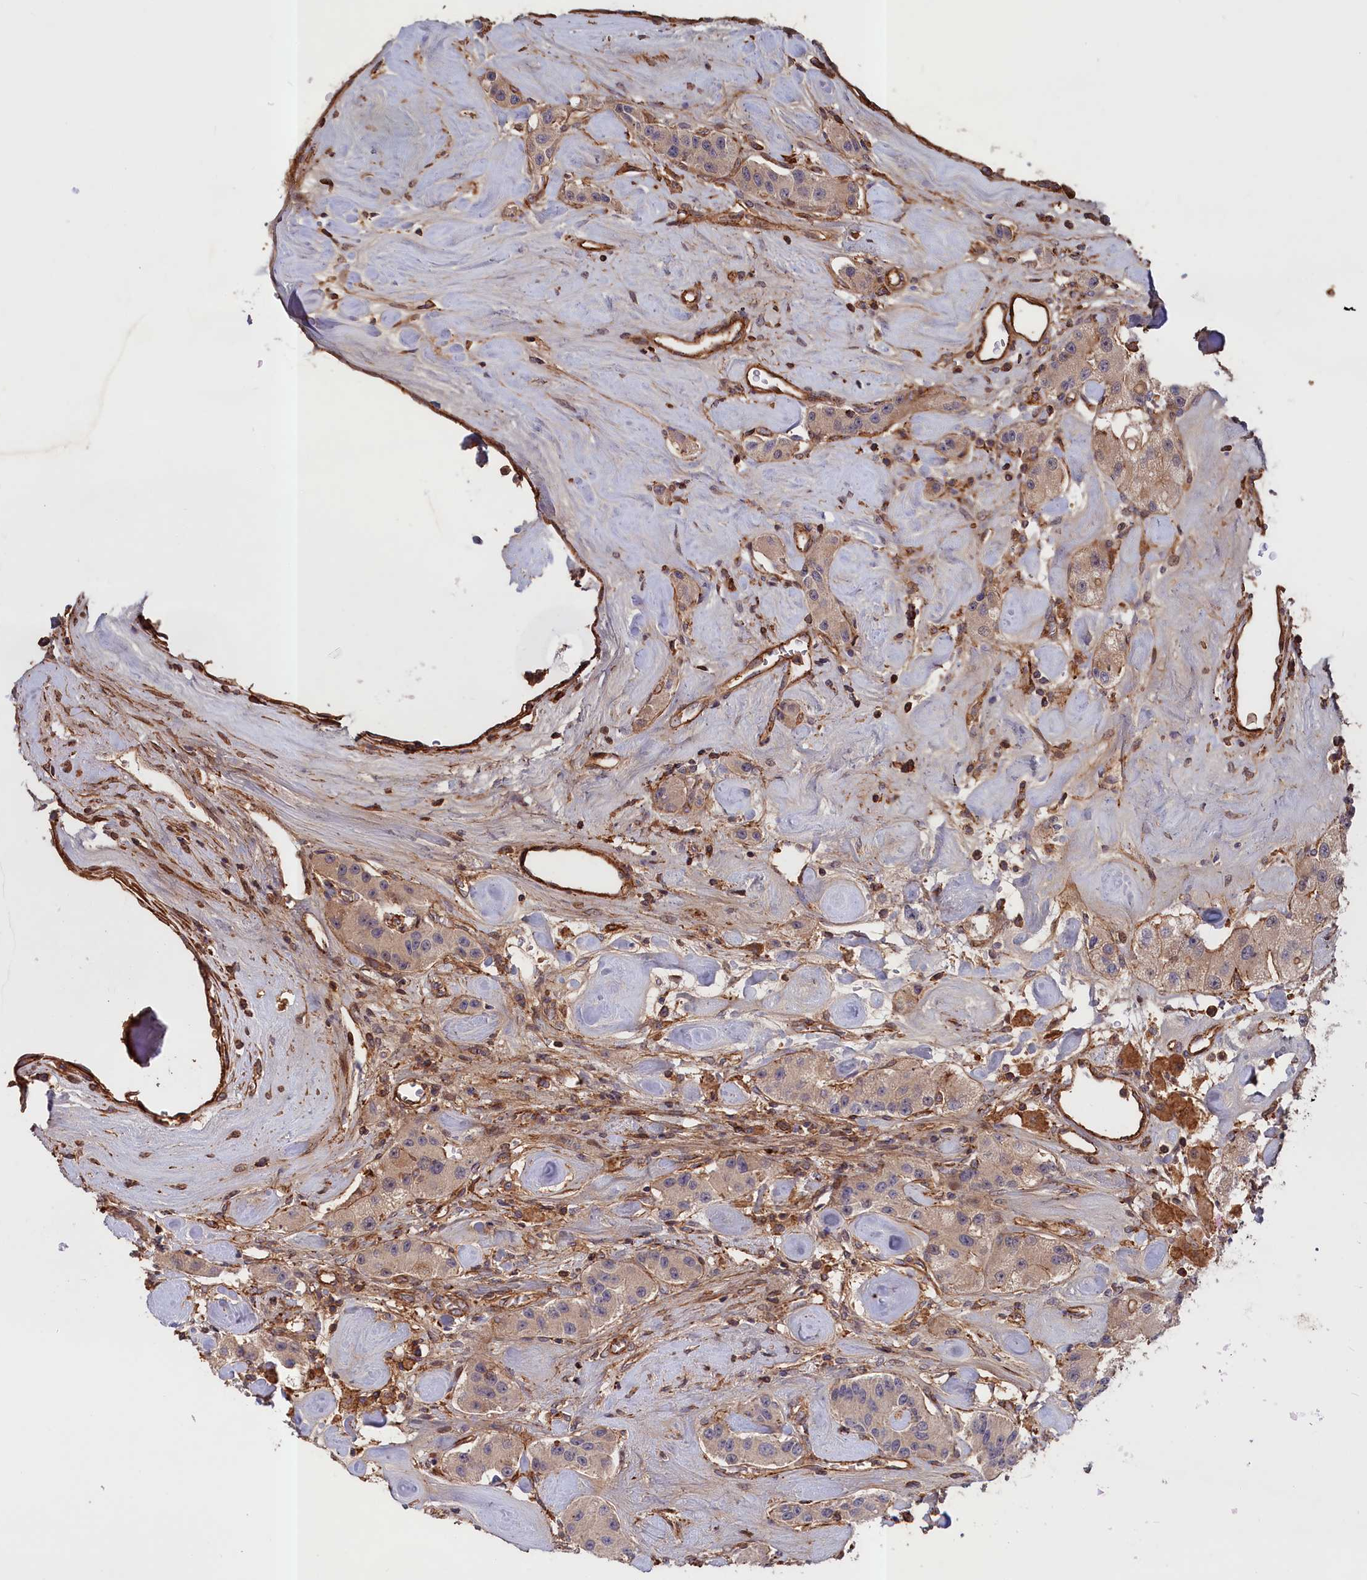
{"staining": {"intensity": "weak", "quantity": ">75%", "location": "cytoplasmic/membranous"}, "tissue": "carcinoid", "cell_type": "Tumor cells", "image_type": "cancer", "snomed": [{"axis": "morphology", "description": "Carcinoid, malignant, NOS"}, {"axis": "topography", "description": "Pancreas"}], "caption": "There is low levels of weak cytoplasmic/membranous positivity in tumor cells of carcinoid (malignant), as demonstrated by immunohistochemical staining (brown color).", "gene": "ANKRD27", "patient": {"sex": "male", "age": 41}}